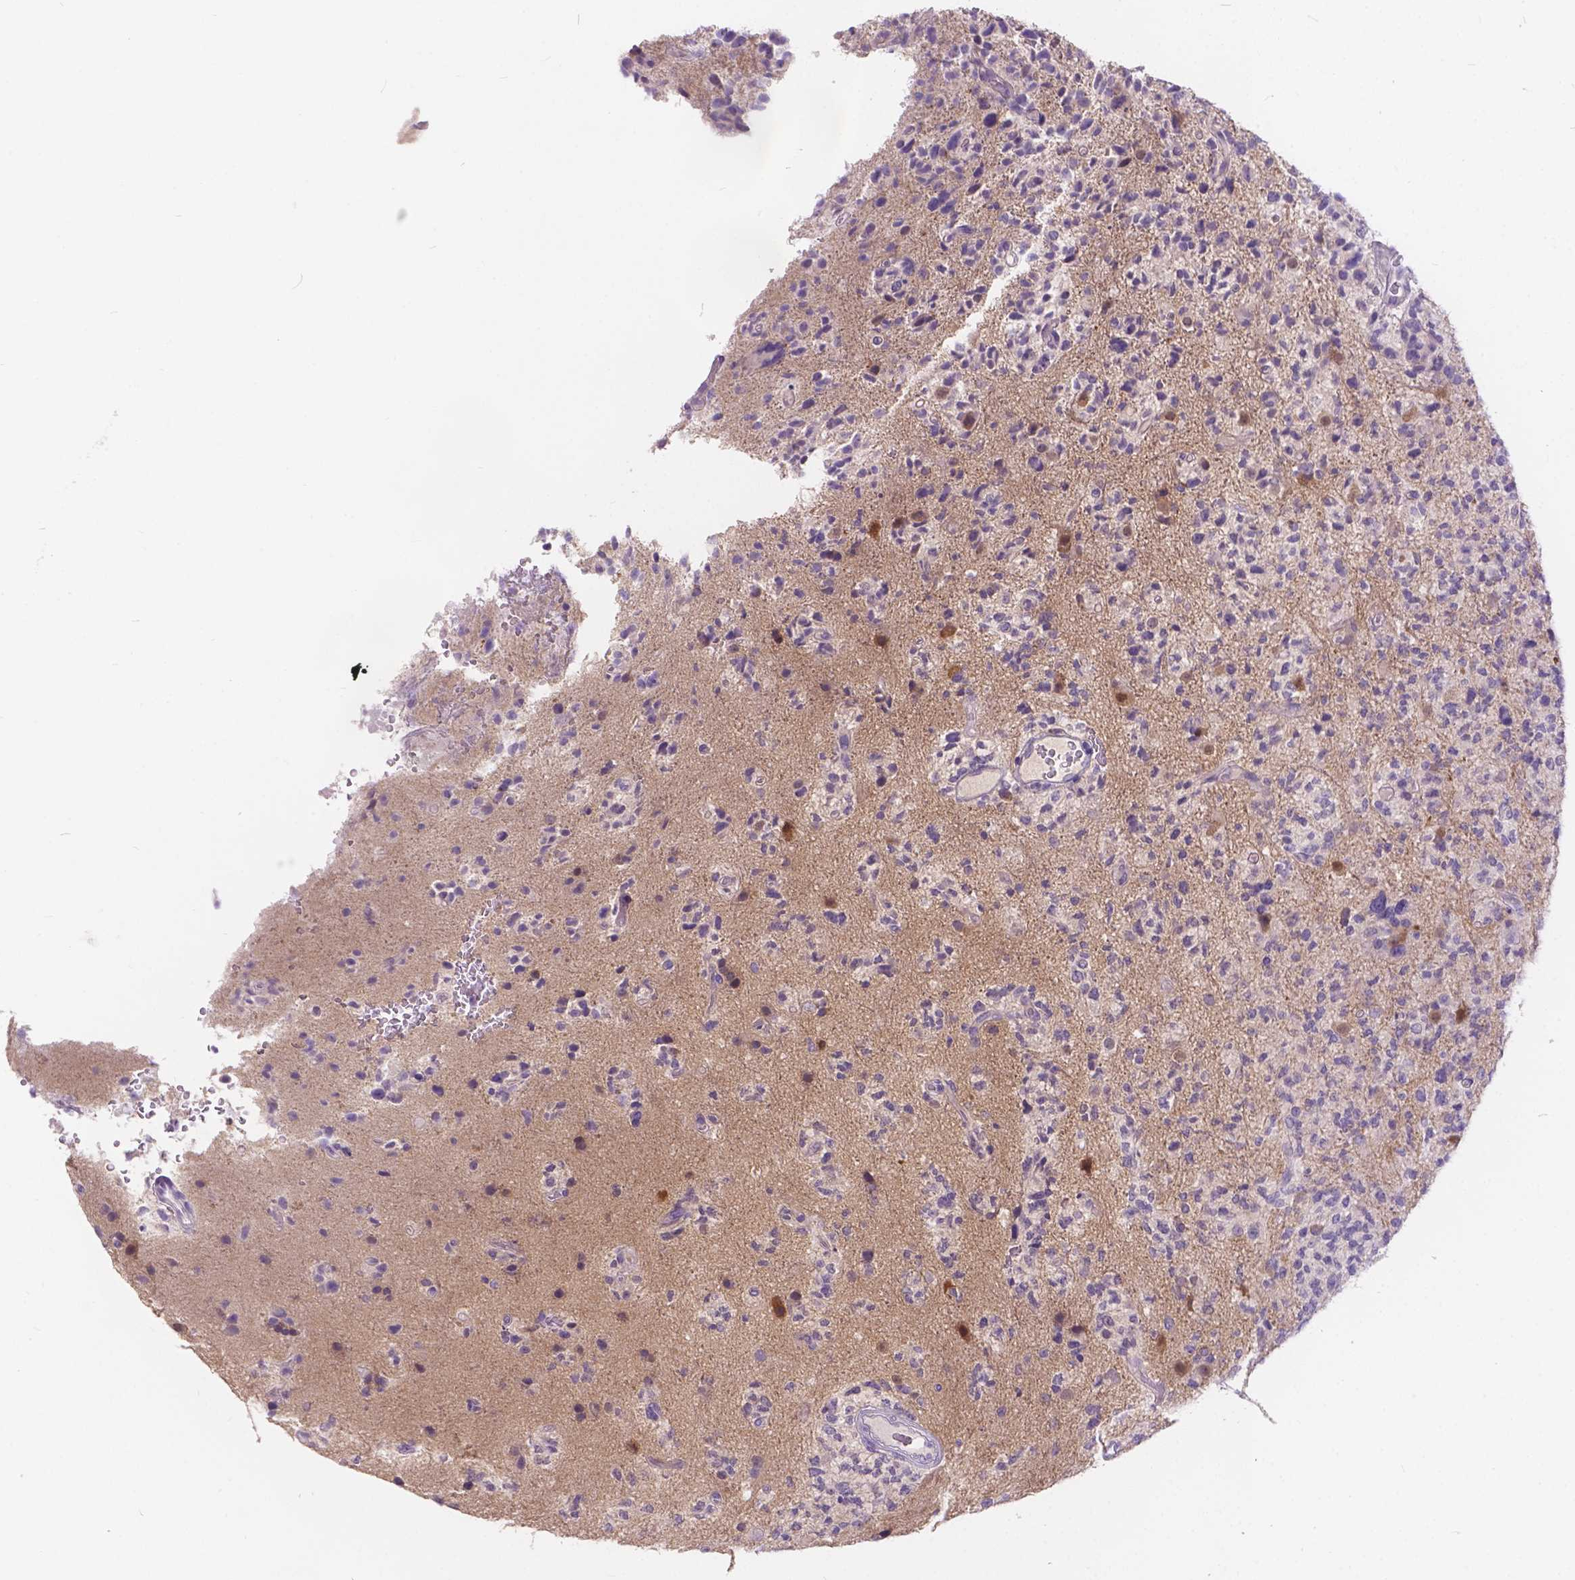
{"staining": {"intensity": "negative", "quantity": "none", "location": "none"}, "tissue": "glioma", "cell_type": "Tumor cells", "image_type": "cancer", "snomed": [{"axis": "morphology", "description": "Glioma, malignant, High grade"}, {"axis": "topography", "description": "Brain"}], "caption": "The photomicrograph reveals no staining of tumor cells in glioma.", "gene": "PEX11G", "patient": {"sex": "female", "age": 71}}